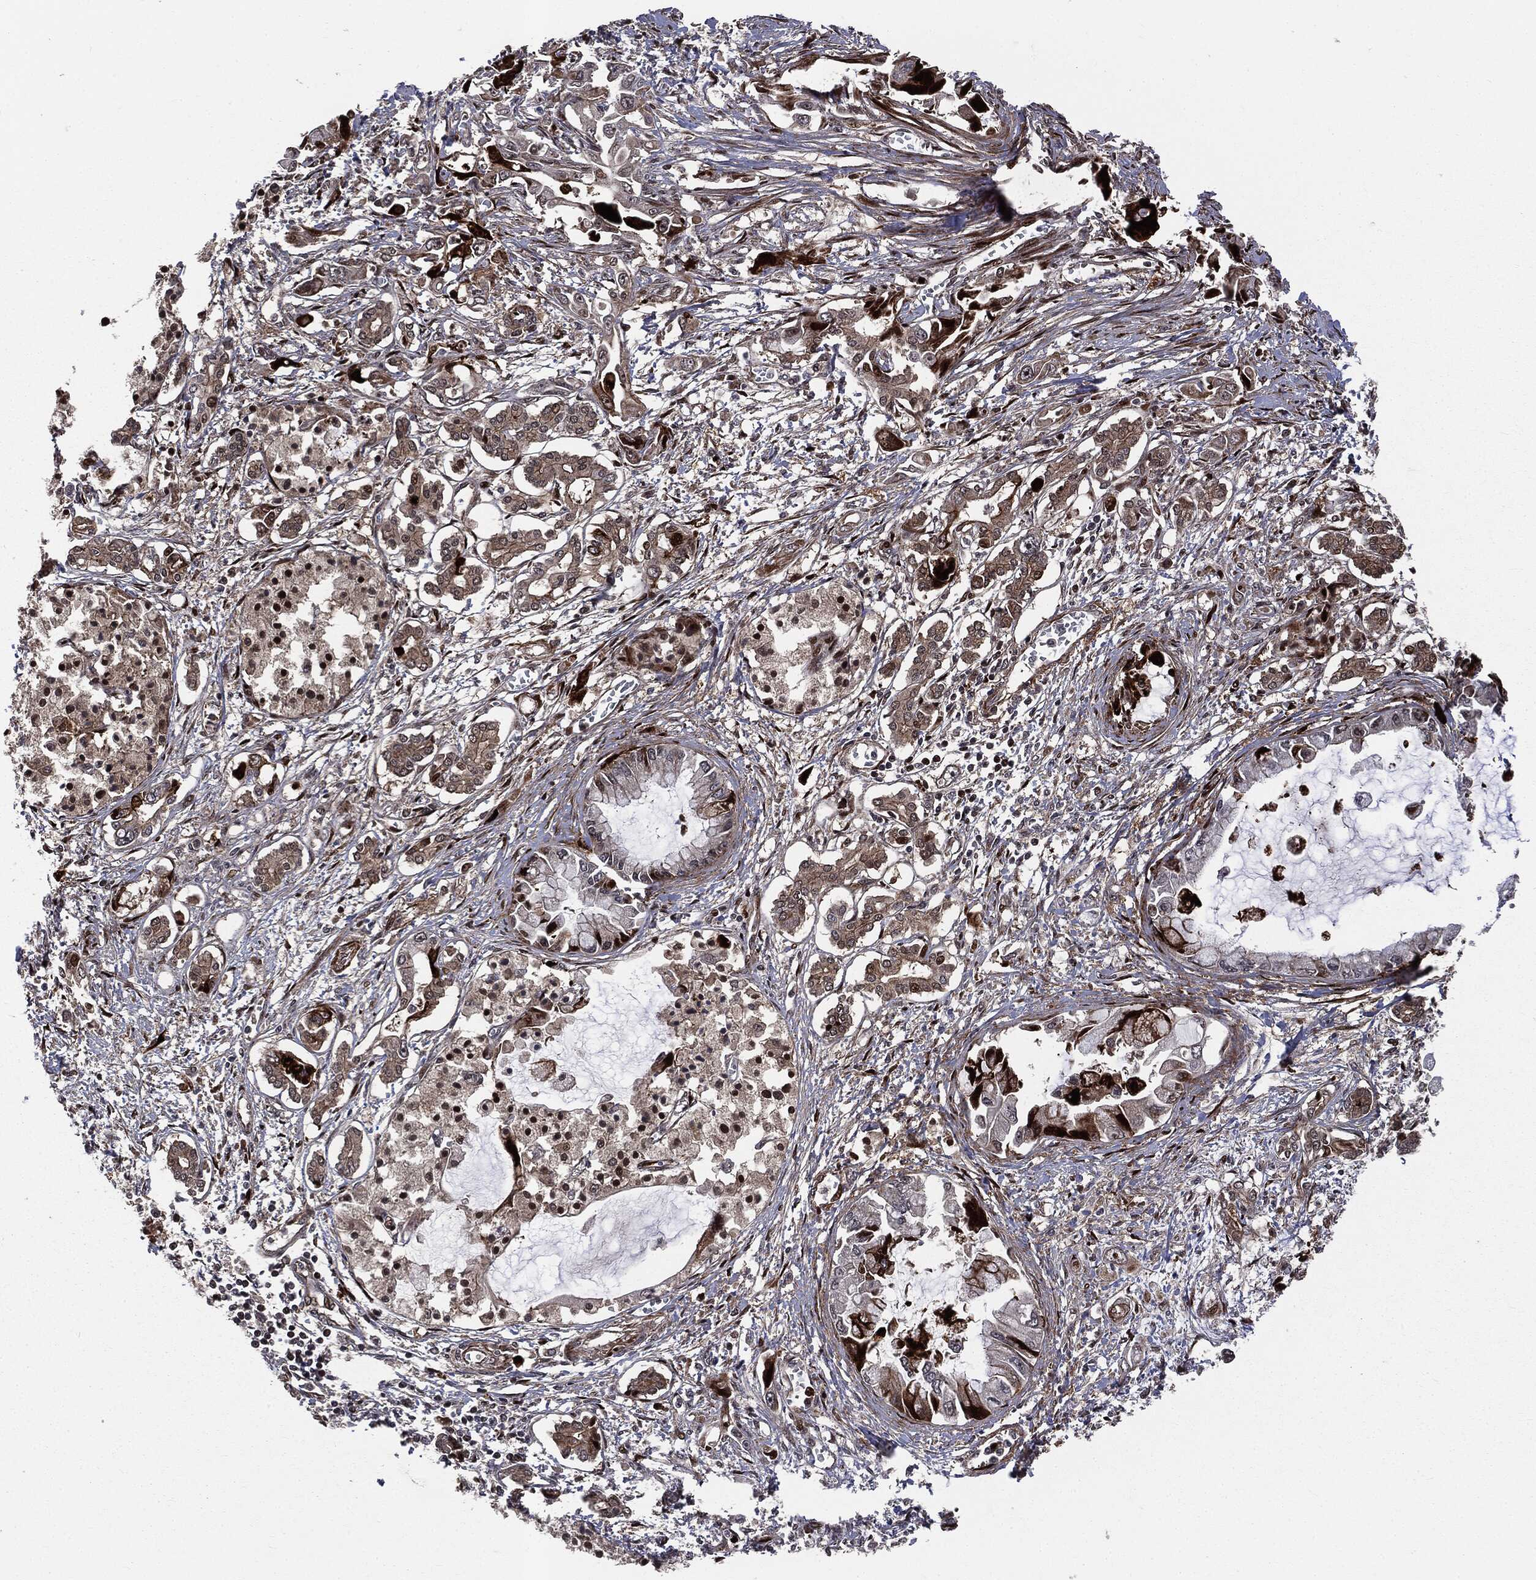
{"staining": {"intensity": "strong", "quantity": "<25%", "location": "nuclear"}, "tissue": "pancreatic cancer", "cell_type": "Tumor cells", "image_type": "cancer", "snomed": [{"axis": "morphology", "description": "Adenocarcinoma, NOS"}, {"axis": "topography", "description": "Pancreas"}], "caption": "Strong nuclear protein positivity is identified in approximately <25% of tumor cells in adenocarcinoma (pancreatic). Nuclei are stained in blue.", "gene": "SMAD4", "patient": {"sex": "male", "age": 84}}